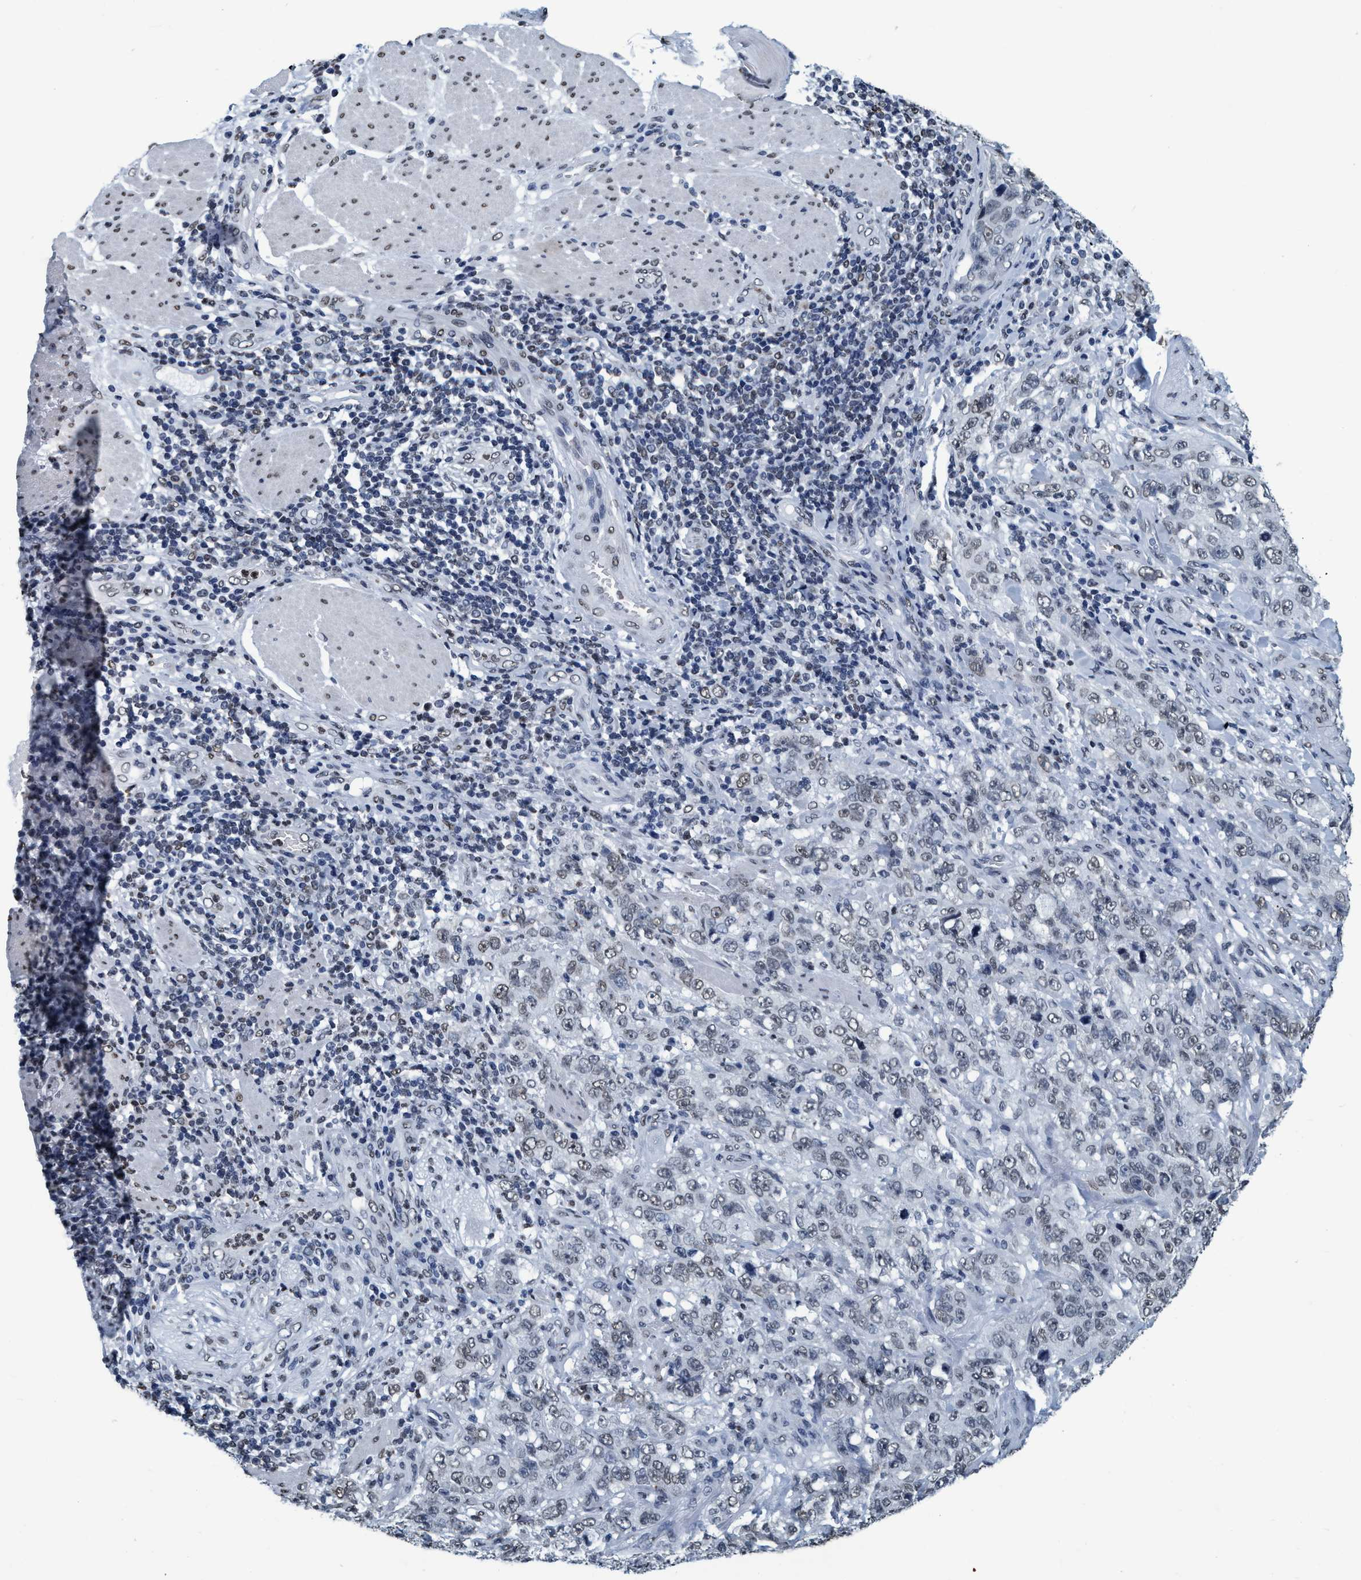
{"staining": {"intensity": "weak", "quantity": "<25%", "location": "nuclear"}, "tissue": "stomach cancer", "cell_type": "Tumor cells", "image_type": "cancer", "snomed": [{"axis": "morphology", "description": "Adenocarcinoma, NOS"}, {"axis": "topography", "description": "Stomach"}], "caption": "This is an immunohistochemistry (IHC) image of stomach cancer (adenocarcinoma). There is no expression in tumor cells.", "gene": "CCNE2", "patient": {"sex": "male", "age": 48}}